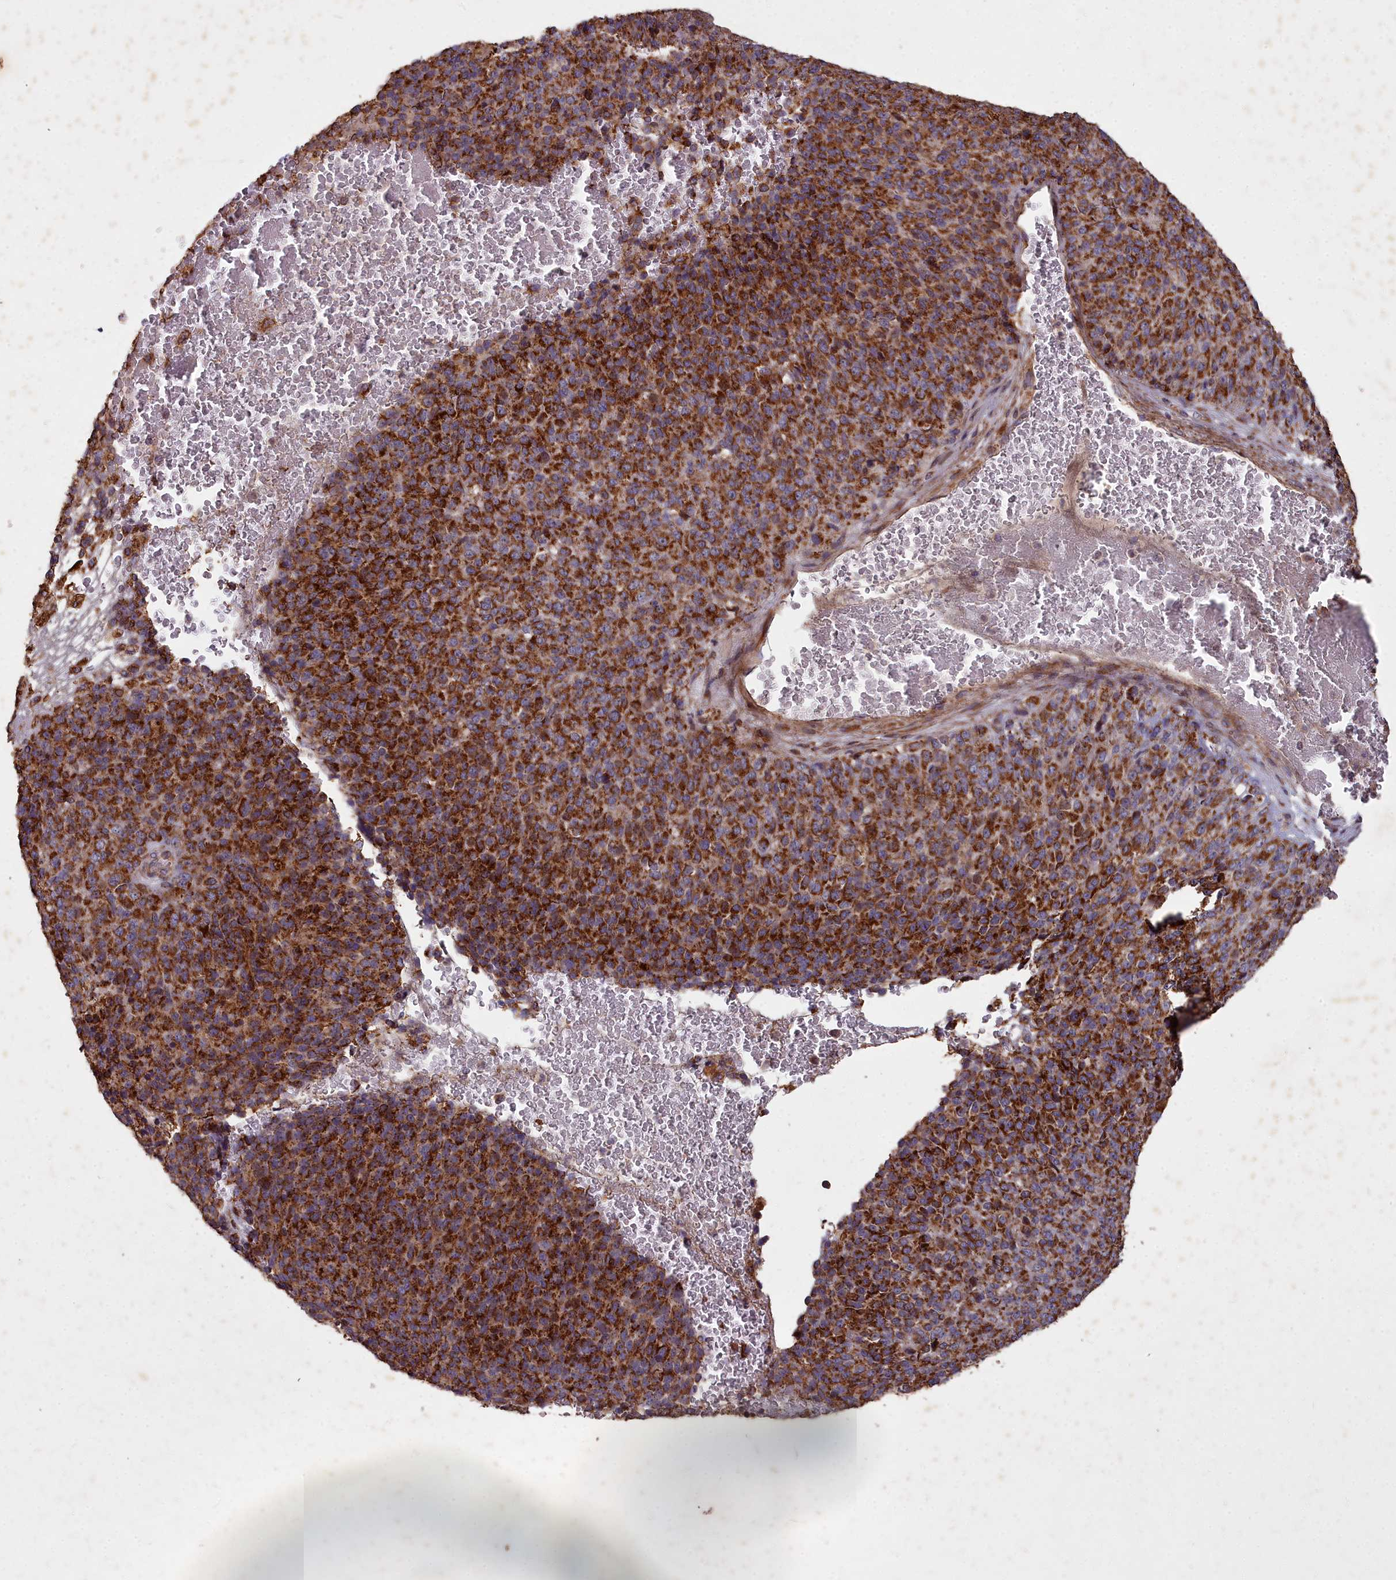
{"staining": {"intensity": "strong", "quantity": ">75%", "location": "cytoplasmic/membranous"}, "tissue": "melanoma", "cell_type": "Tumor cells", "image_type": "cancer", "snomed": [{"axis": "morphology", "description": "Malignant melanoma, Metastatic site"}, {"axis": "topography", "description": "Brain"}], "caption": "High-magnification brightfield microscopy of malignant melanoma (metastatic site) stained with DAB (3,3'-diaminobenzidine) (brown) and counterstained with hematoxylin (blue). tumor cells exhibit strong cytoplasmic/membranous expression is appreciated in approximately>75% of cells.", "gene": "COX11", "patient": {"sex": "female", "age": 56}}